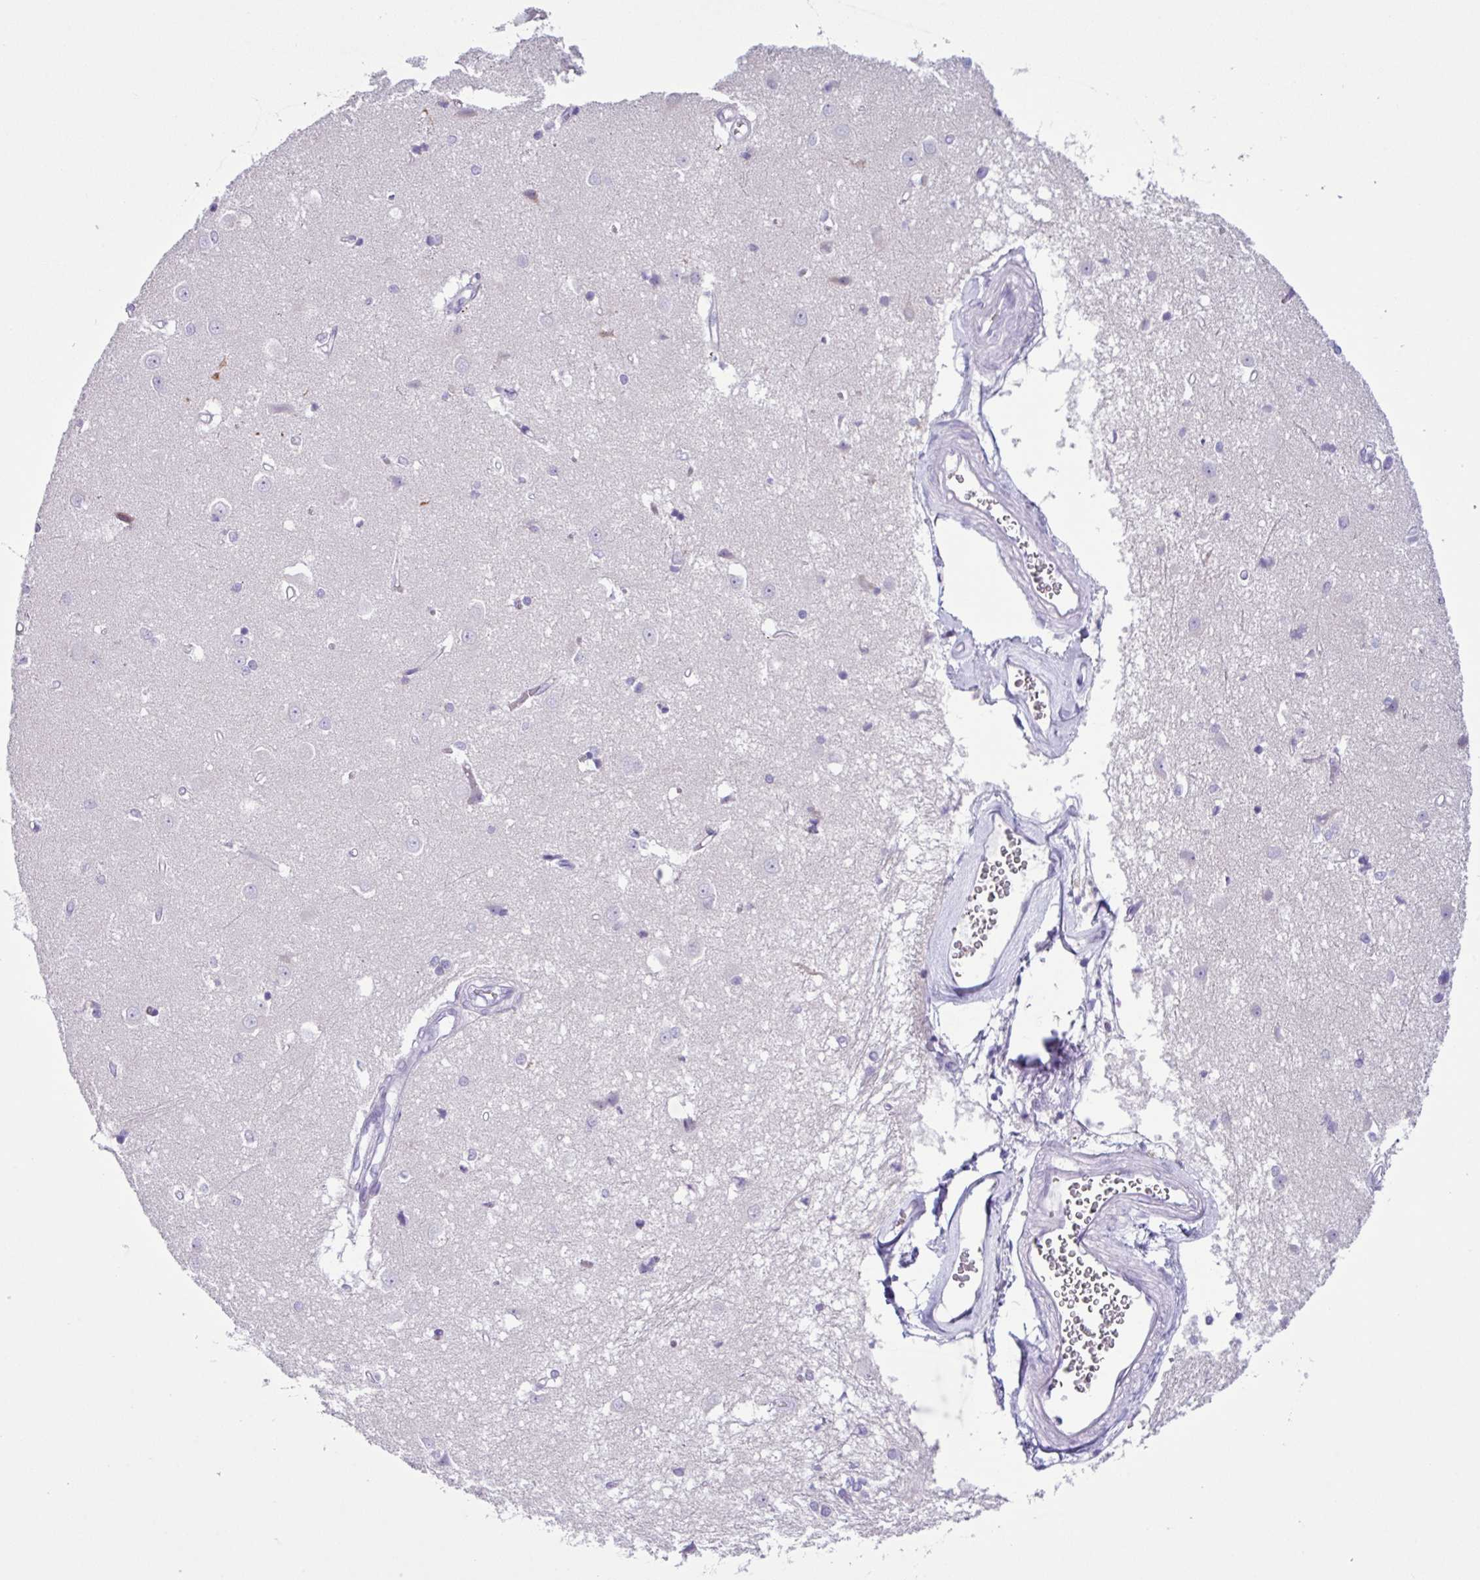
{"staining": {"intensity": "negative", "quantity": "none", "location": "none"}, "tissue": "caudate", "cell_type": "Glial cells", "image_type": "normal", "snomed": [{"axis": "morphology", "description": "Normal tissue, NOS"}, {"axis": "topography", "description": "Lateral ventricle wall"}], "caption": "The image demonstrates no staining of glial cells in normal caudate. (Stains: DAB (3,3'-diaminobenzidine) immunohistochemistry (IHC) with hematoxylin counter stain, Microscopy: brightfield microscopy at high magnification).", "gene": "AGO3", "patient": {"sex": "male", "age": 37}}